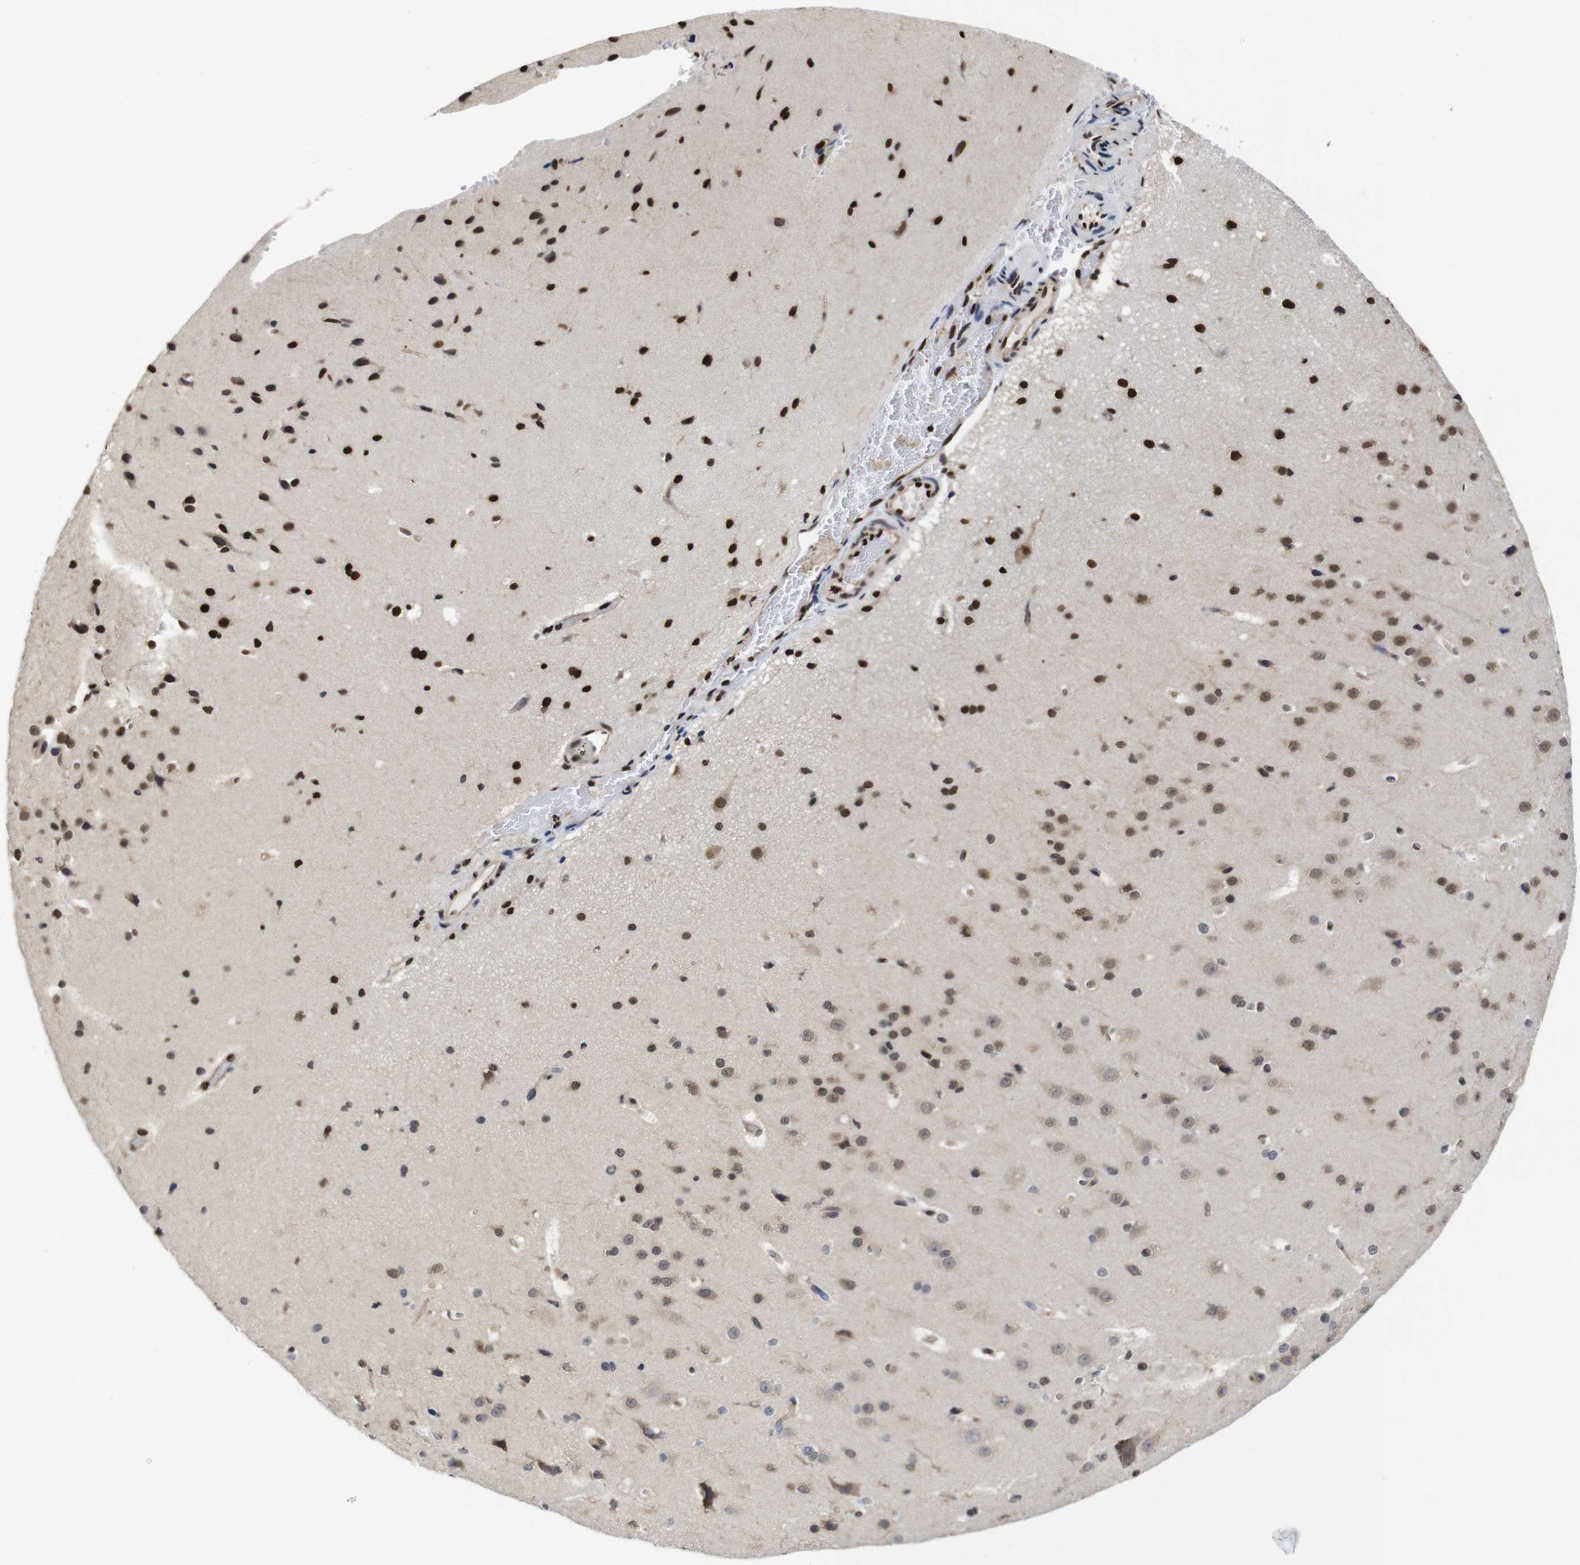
{"staining": {"intensity": "strong", "quantity": ">75%", "location": "nuclear"}, "tissue": "cerebral cortex", "cell_type": "Endothelial cells", "image_type": "normal", "snomed": [{"axis": "morphology", "description": "Normal tissue, NOS"}, {"axis": "morphology", "description": "Developmental malformation"}, {"axis": "topography", "description": "Cerebral cortex"}], "caption": "Endothelial cells show strong nuclear positivity in approximately >75% of cells in benign cerebral cortex. (IHC, brightfield microscopy, high magnification).", "gene": "SUMO3", "patient": {"sex": "female", "age": 30}}